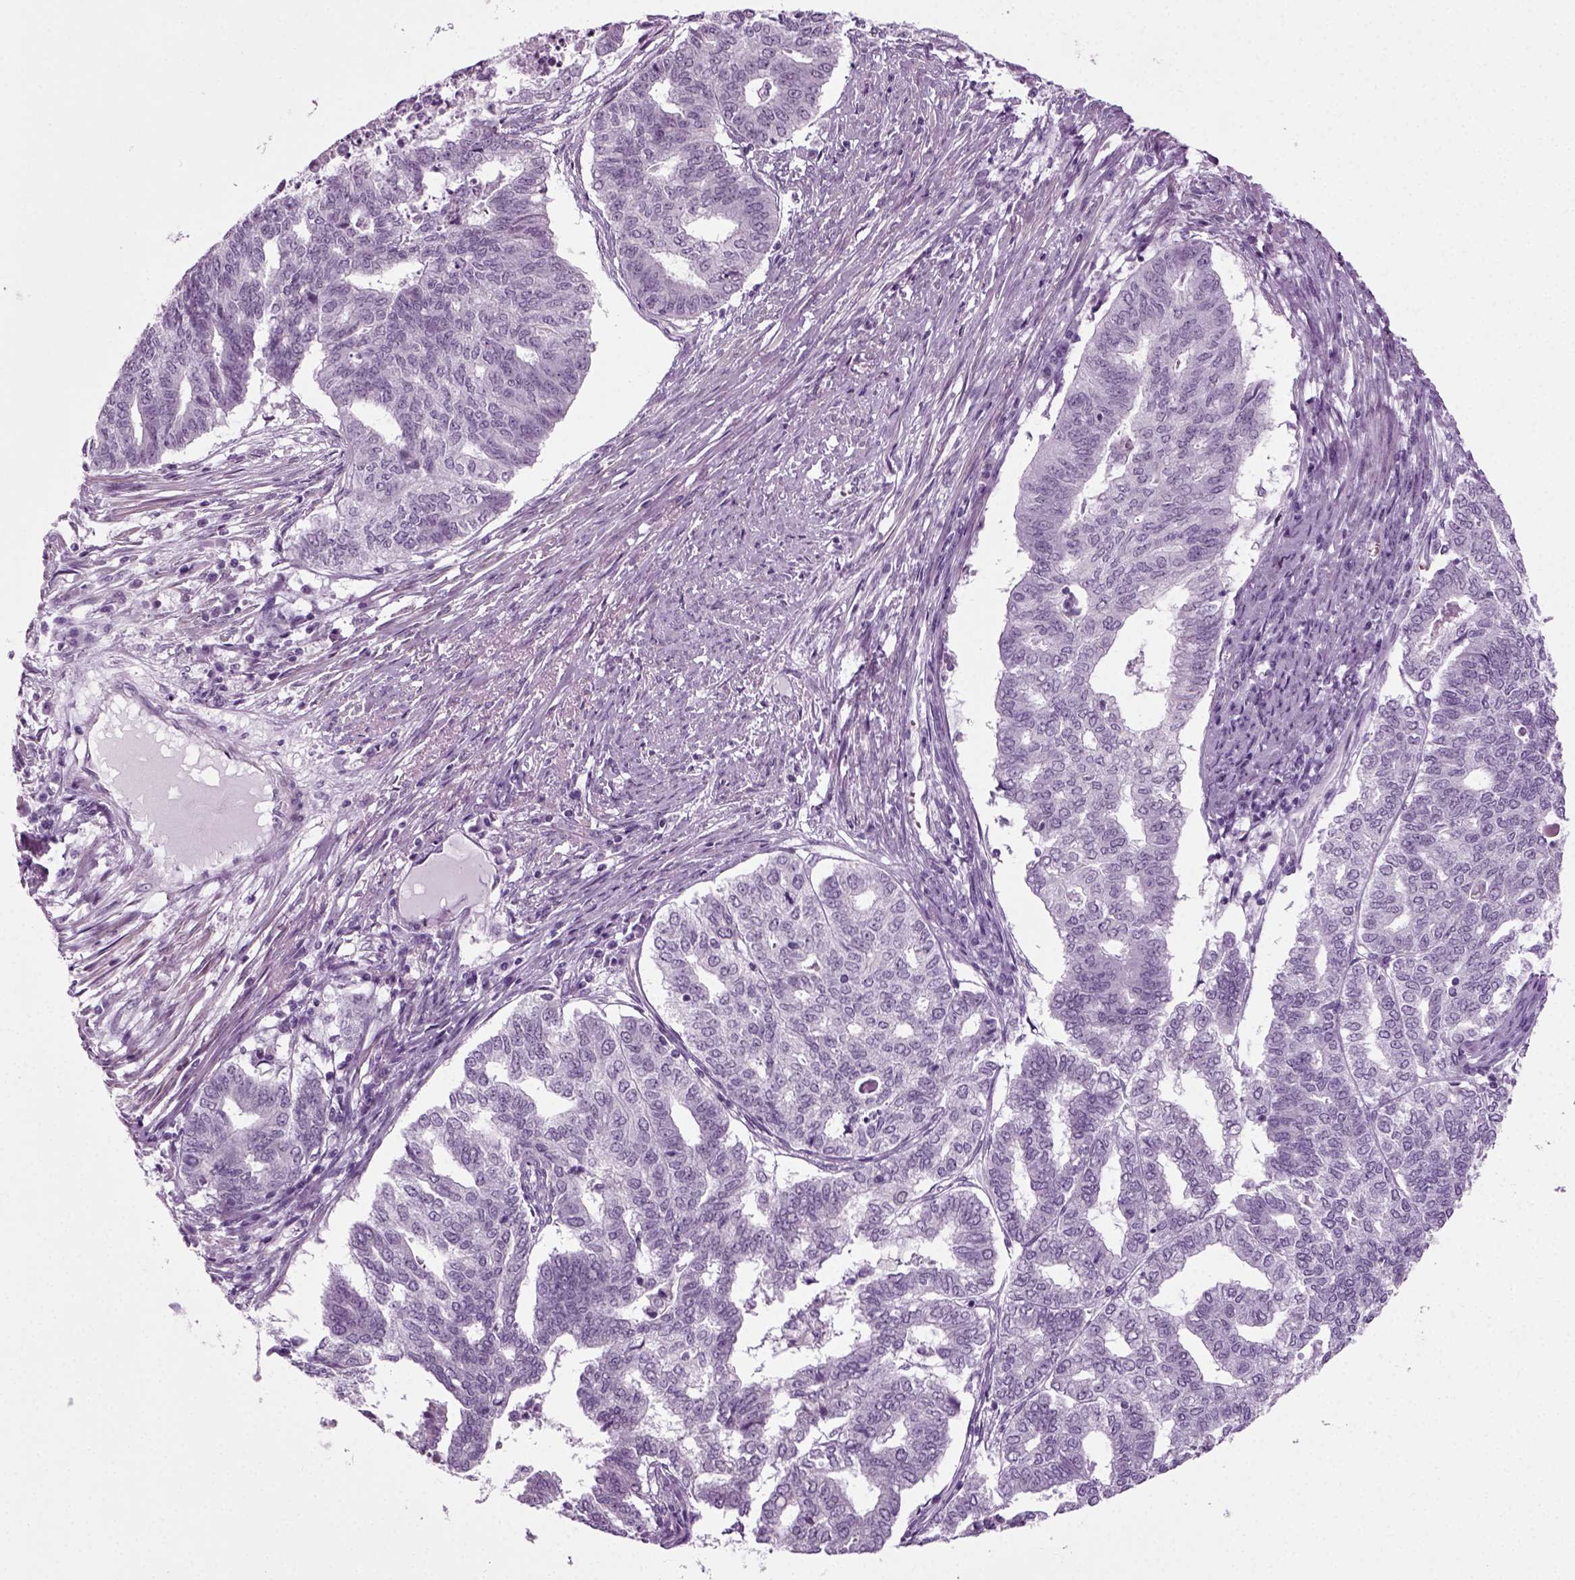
{"staining": {"intensity": "negative", "quantity": "none", "location": "none"}, "tissue": "endometrial cancer", "cell_type": "Tumor cells", "image_type": "cancer", "snomed": [{"axis": "morphology", "description": "Adenocarcinoma, NOS"}, {"axis": "topography", "description": "Endometrium"}], "caption": "Tumor cells show no significant protein expression in endometrial cancer. (Stains: DAB immunohistochemistry with hematoxylin counter stain, Microscopy: brightfield microscopy at high magnification).", "gene": "ZC2HC1C", "patient": {"sex": "female", "age": 79}}